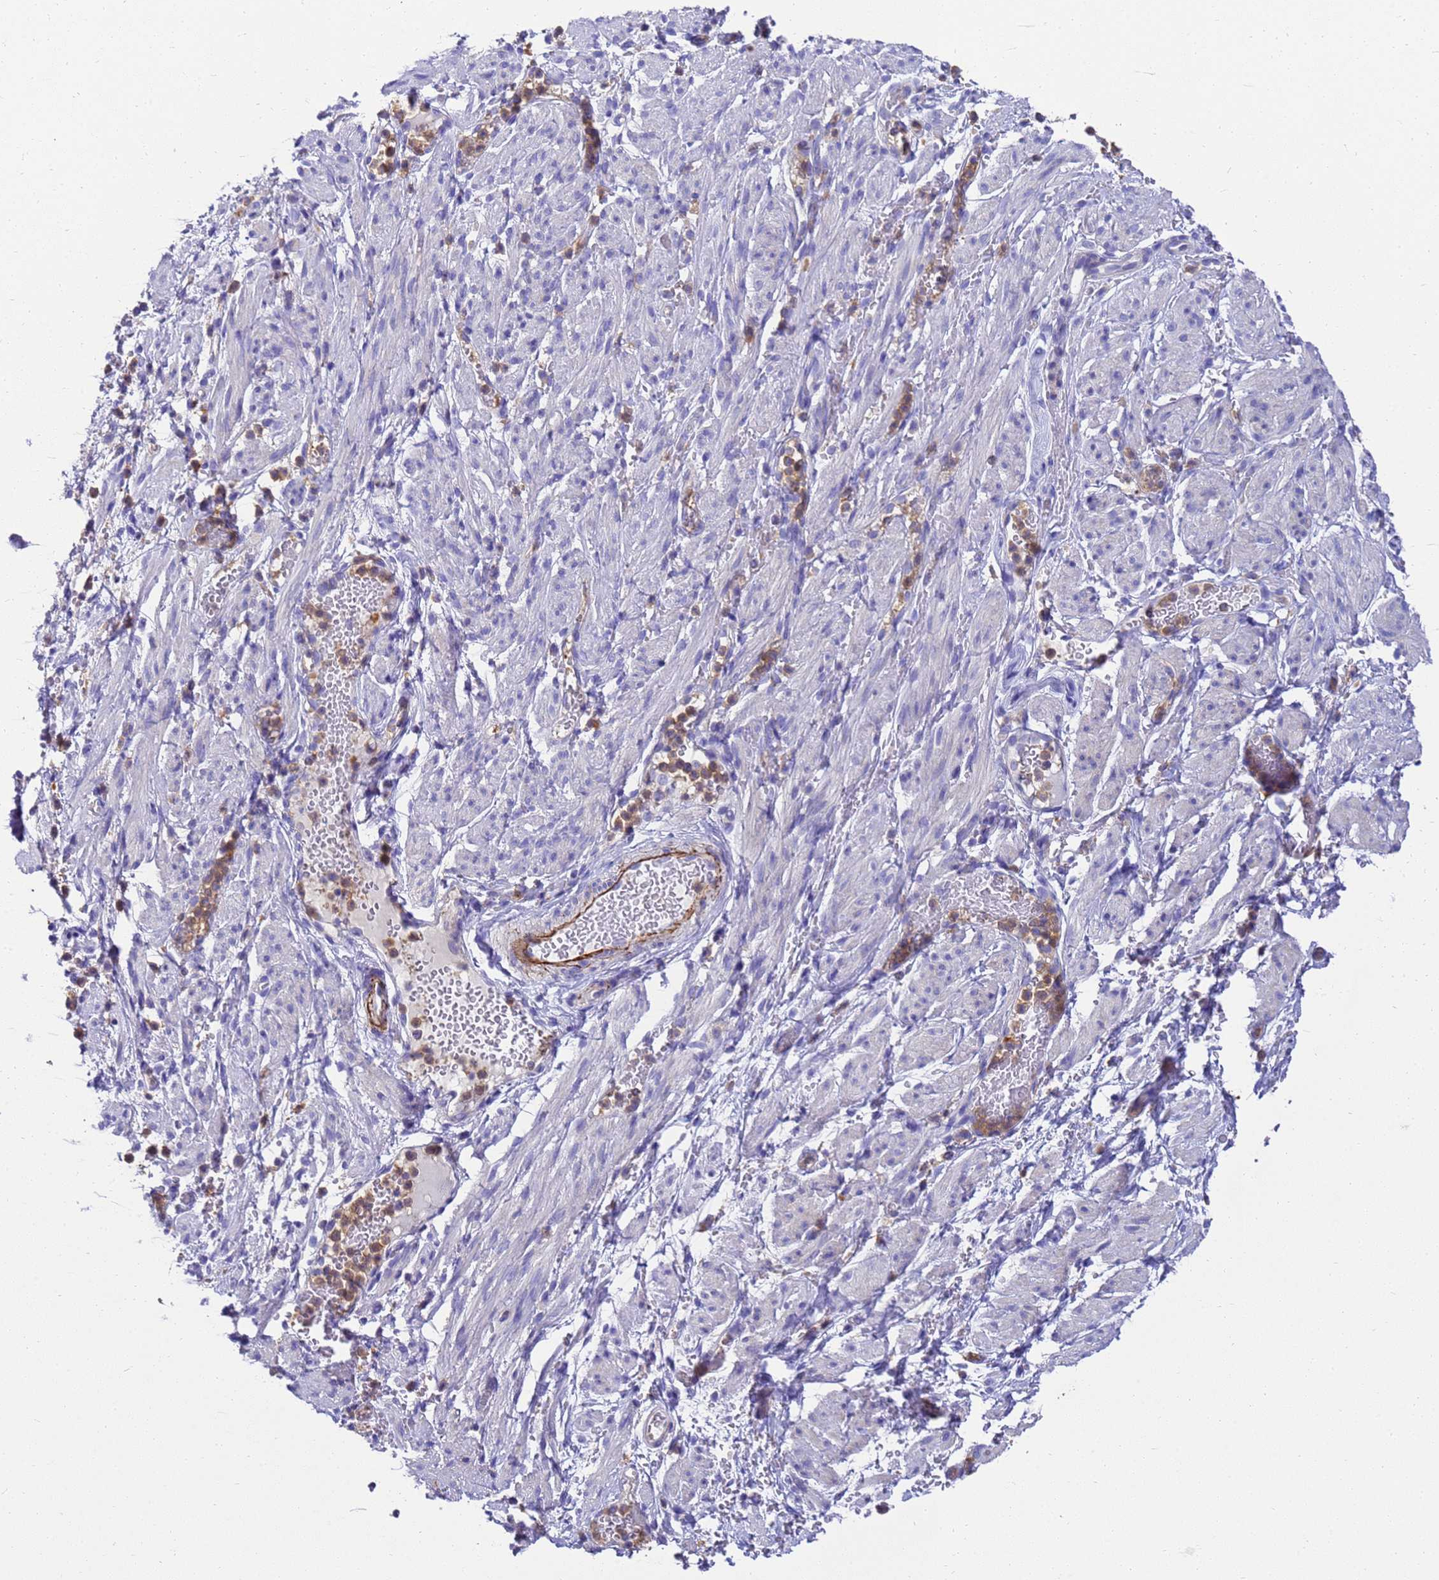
{"staining": {"intensity": "negative", "quantity": "none", "location": "none"}, "tissue": "adipose tissue", "cell_type": "Adipocytes", "image_type": "normal", "snomed": [{"axis": "morphology", "description": "Normal tissue, NOS"}, {"axis": "topography", "description": "Smooth muscle"}, {"axis": "topography", "description": "Peripheral nerve tissue"}], "caption": "This is an IHC photomicrograph of normal adipose tissue. There is no positivity in adipocytes.", "gene": "ZNF235", "patient": {"sex": "female", "age": 39}}